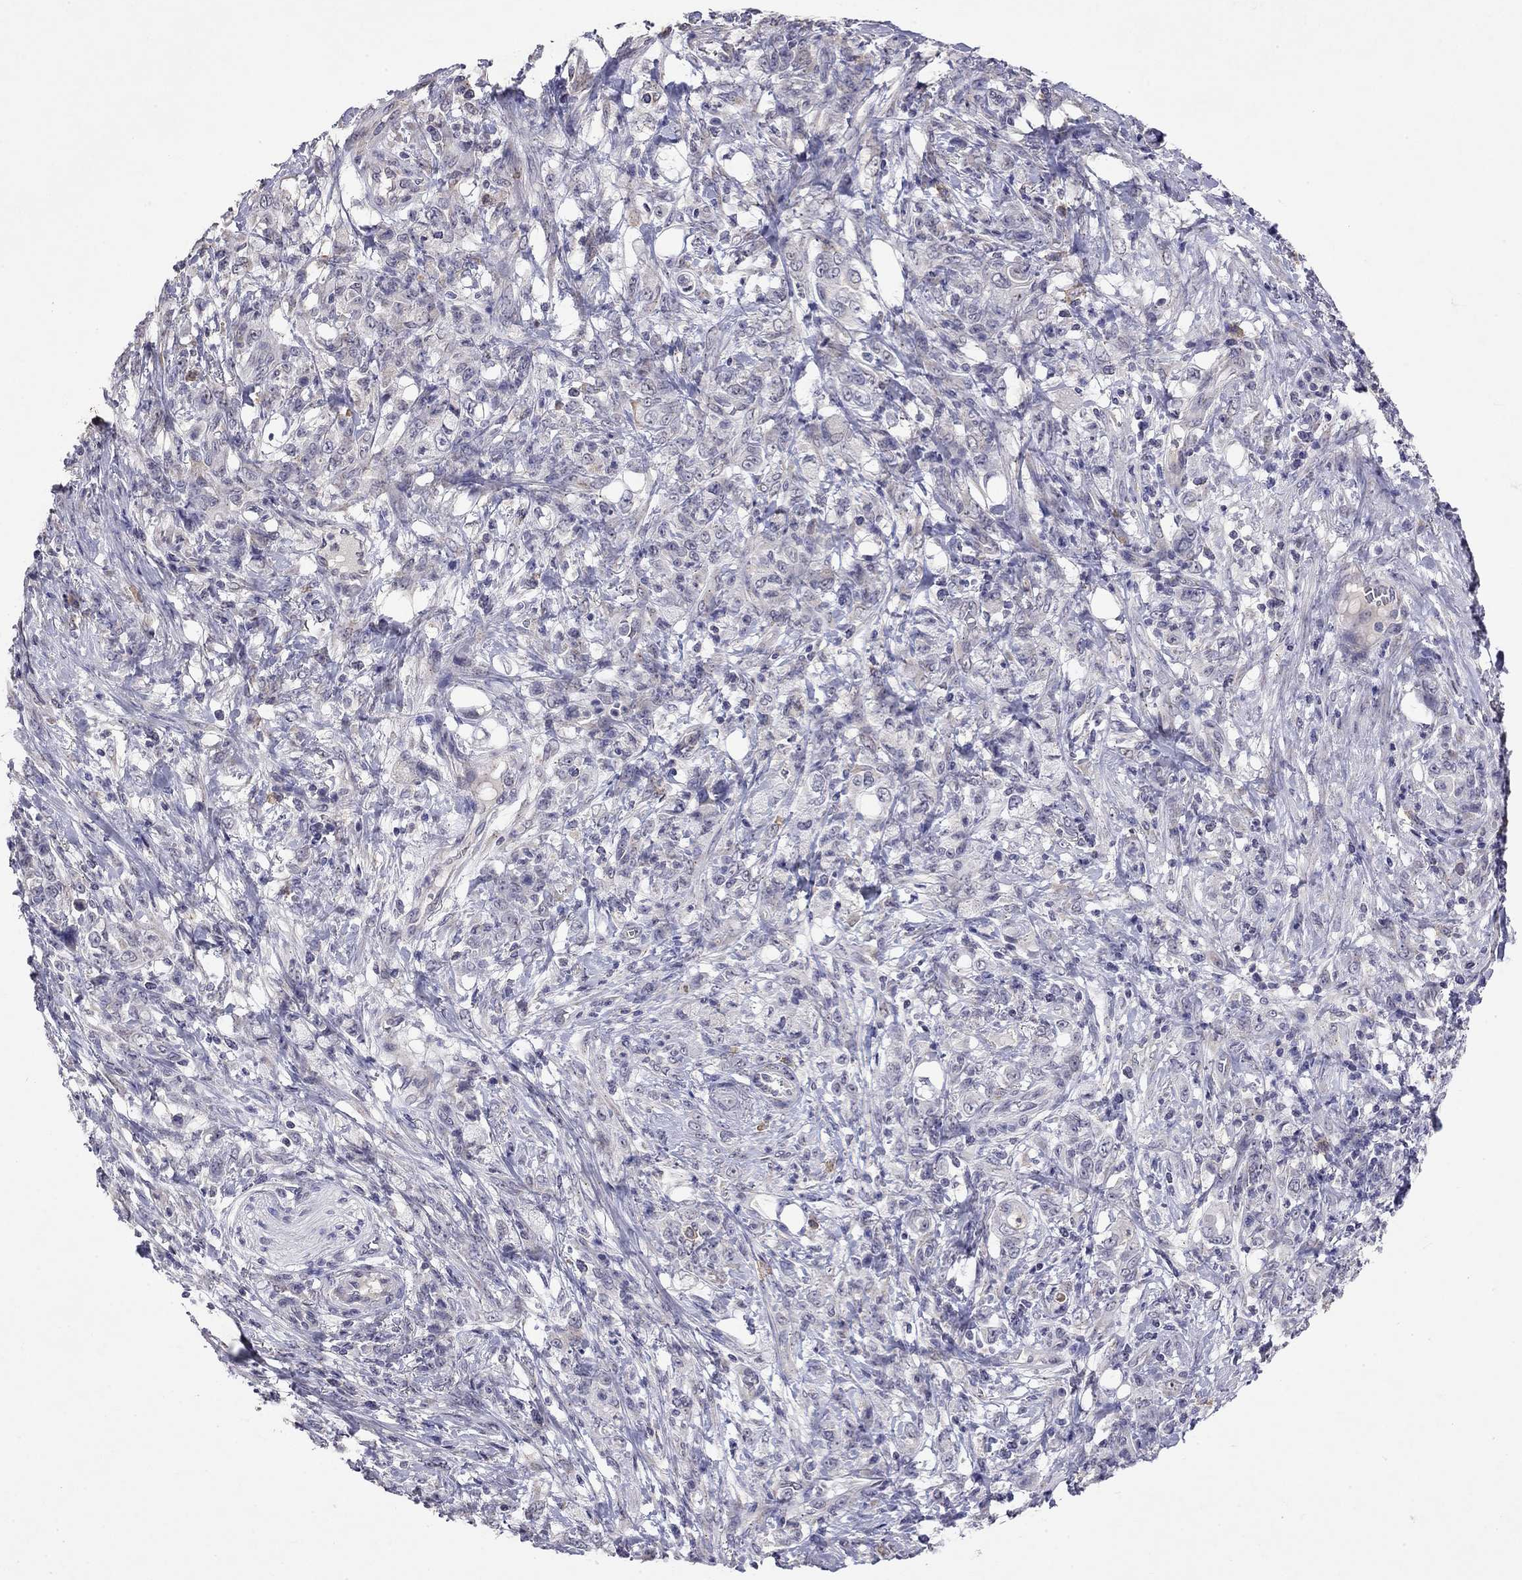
{"staining": {"intensity": "negative", "quantity": "none", "location": "none"}, "tissue": "stomach cancer", "cell_type": "Tumor cells", "image_type": "cancer", "snomed": [{"axis": "morphology", "description": "Adenocarcinoma, NOS"}, {"axis": "topography", "description": "Stomach"}], "caption": "There is no significant positivity in tumor cells of adenocarcinoma (stomach).", "gene": "WNK3", "patient": {"sex": "female", "age": 79}}